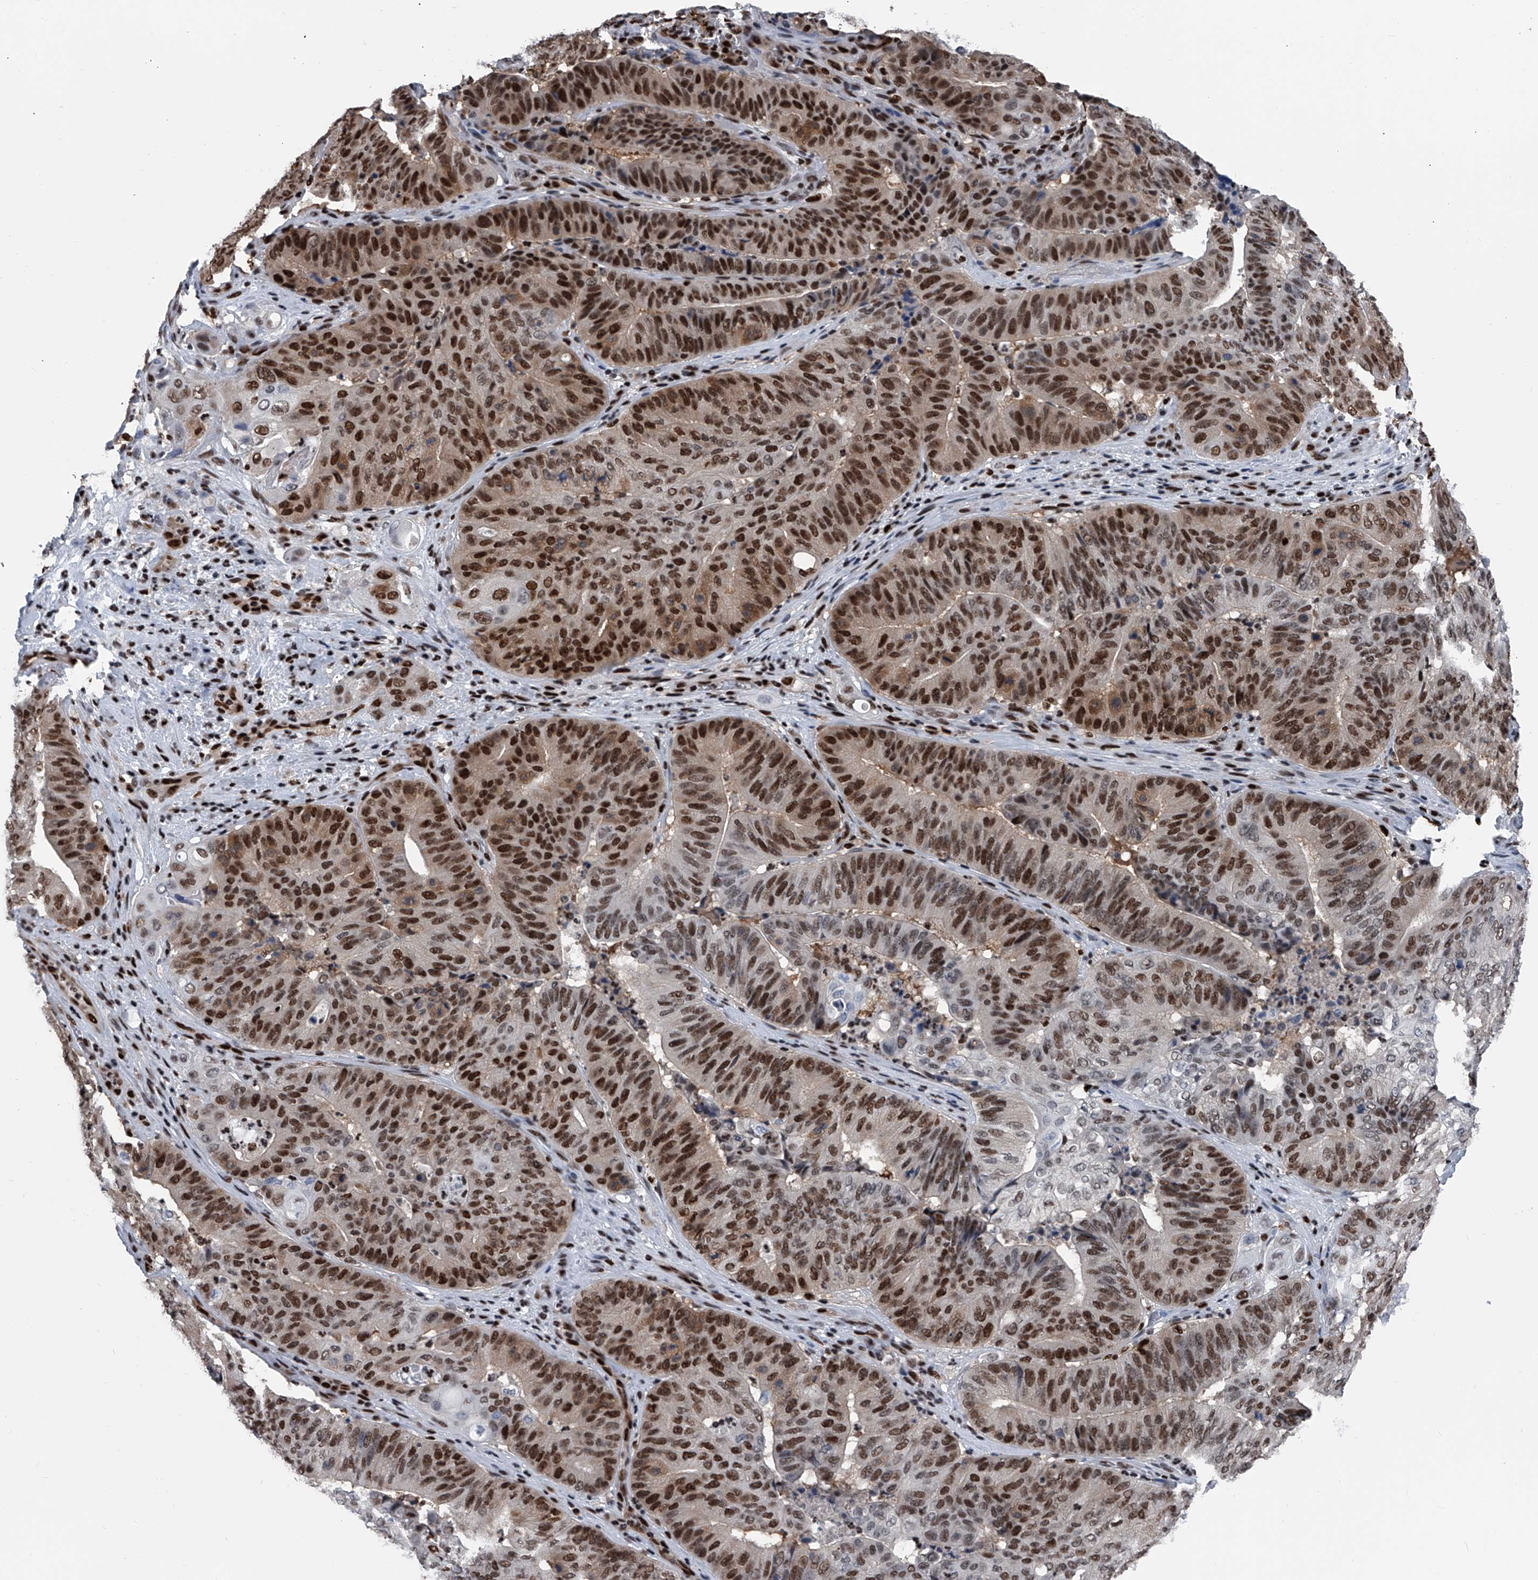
{"staining": {"intensity": "strong", "quantity": ">75%", "location": "nuclear"}, "tissue": "pancreatic cancer", "cell_type": "Tumor cells", "image_type": "cancer", "snomed": [{"axis": "morphology", "description": "Adenocarcinoma, NOS"}, {"axis": "topography", "description": "Pancreas"}], "caption": "Immunohistochemistry photomicrograph of neoplastic tissue: human adenocarcinoma (pancreatic) stained using IHC reveals high levels of strong protein expression localized specifically in the nuclear of tumor cells, appearing as a nuclear brown color.", "gene": "FKBP5", "patient": {"sex": "female", "age": 77}}